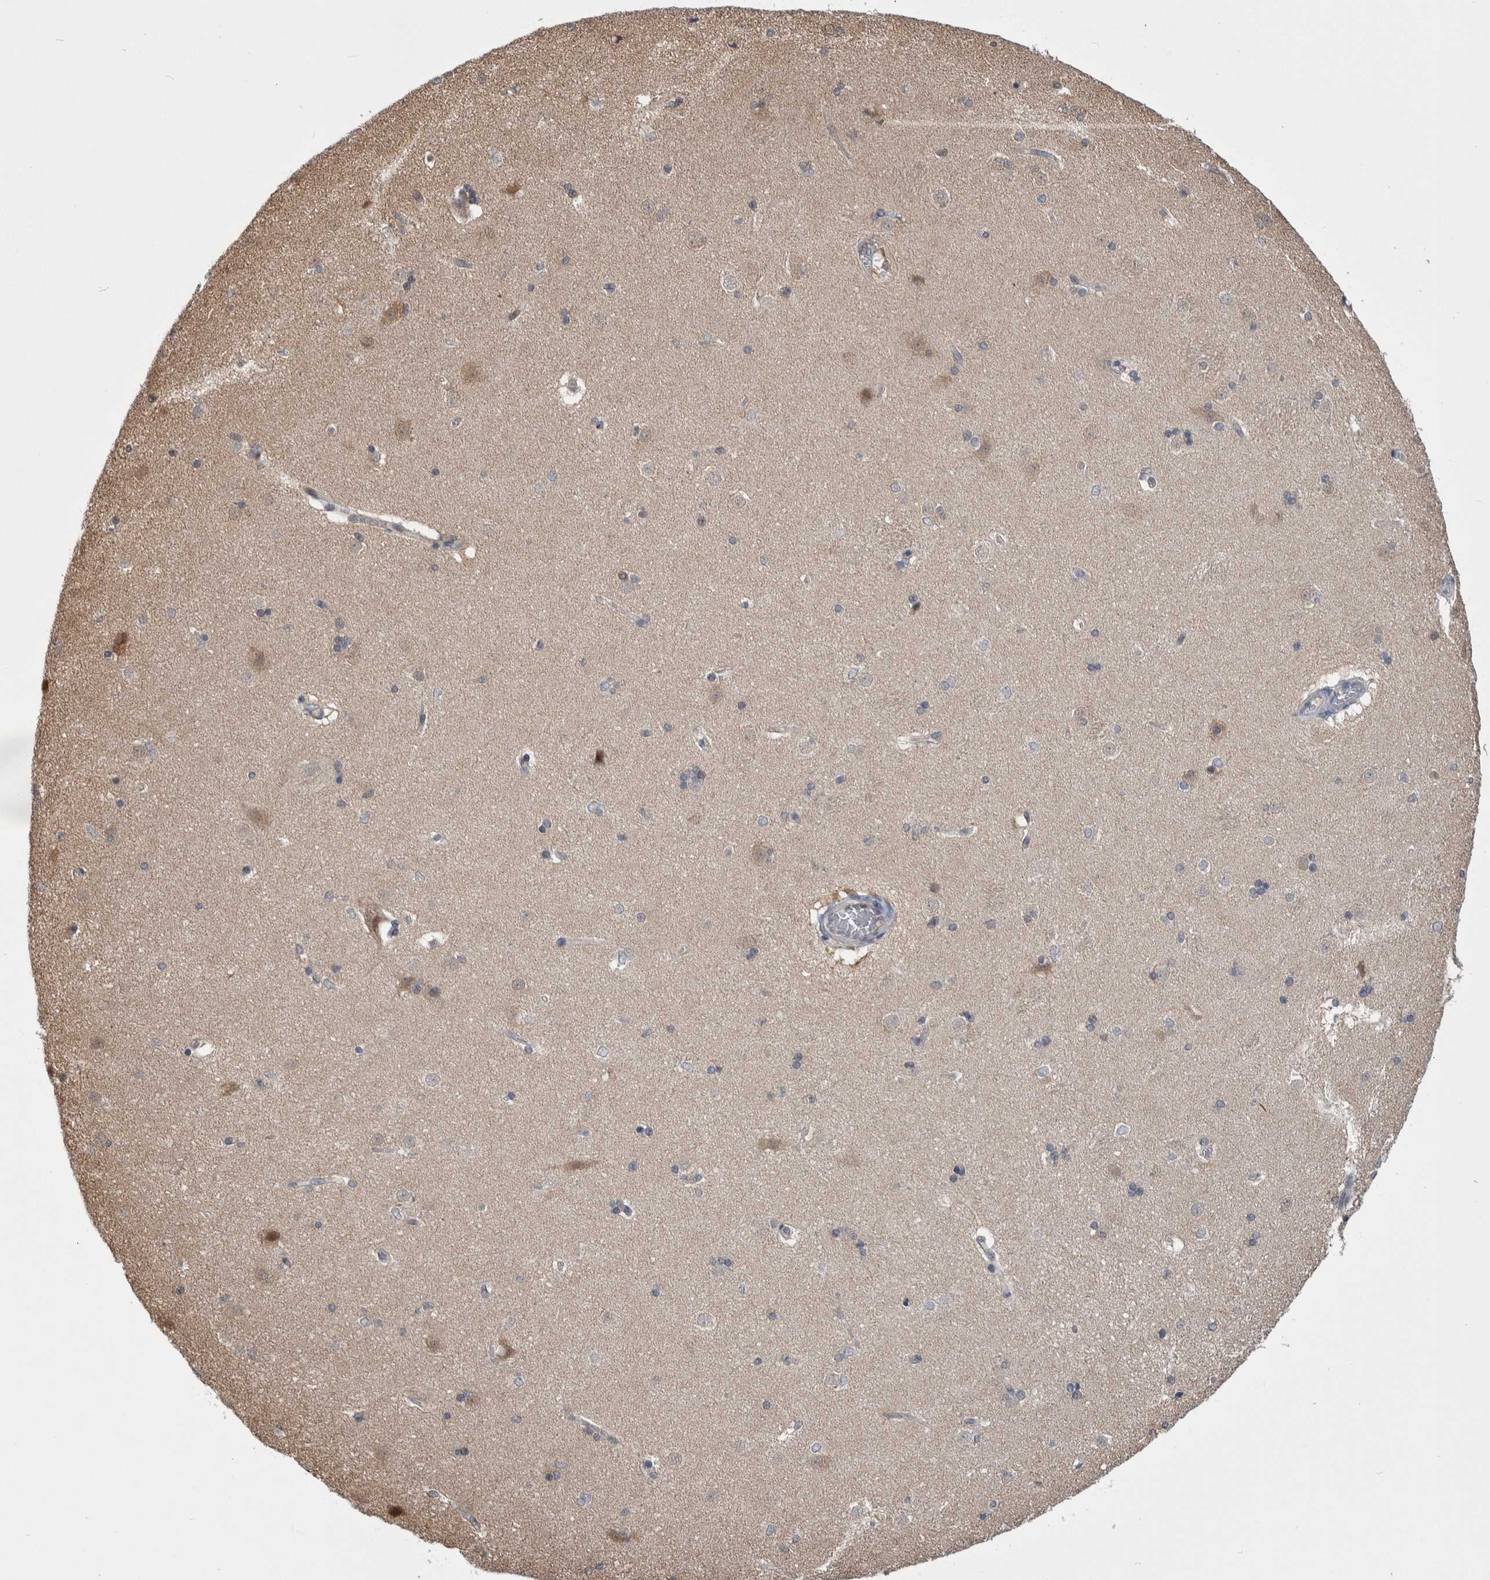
{"staining": {"intensity": "weak", "quantity": "<25%", "location": "cytoplasmic/membranous"}, "tissue": "caudate", "cell_type": "Glial cells", "image_type": "normal", "snomed": [{"axis": "morphology", "description": "Normal tissue, NOS"}, {"axis": "topography", "description": "Lateral ventricle wall"}], "caption": "A high-resolution photomicrograph shows immunohistochemistry staining of unremarkable caudate, which exhibits no significant staining in glial cells.", "gene": "PTPA", "patient": {"sex": "female", "age": 19}}